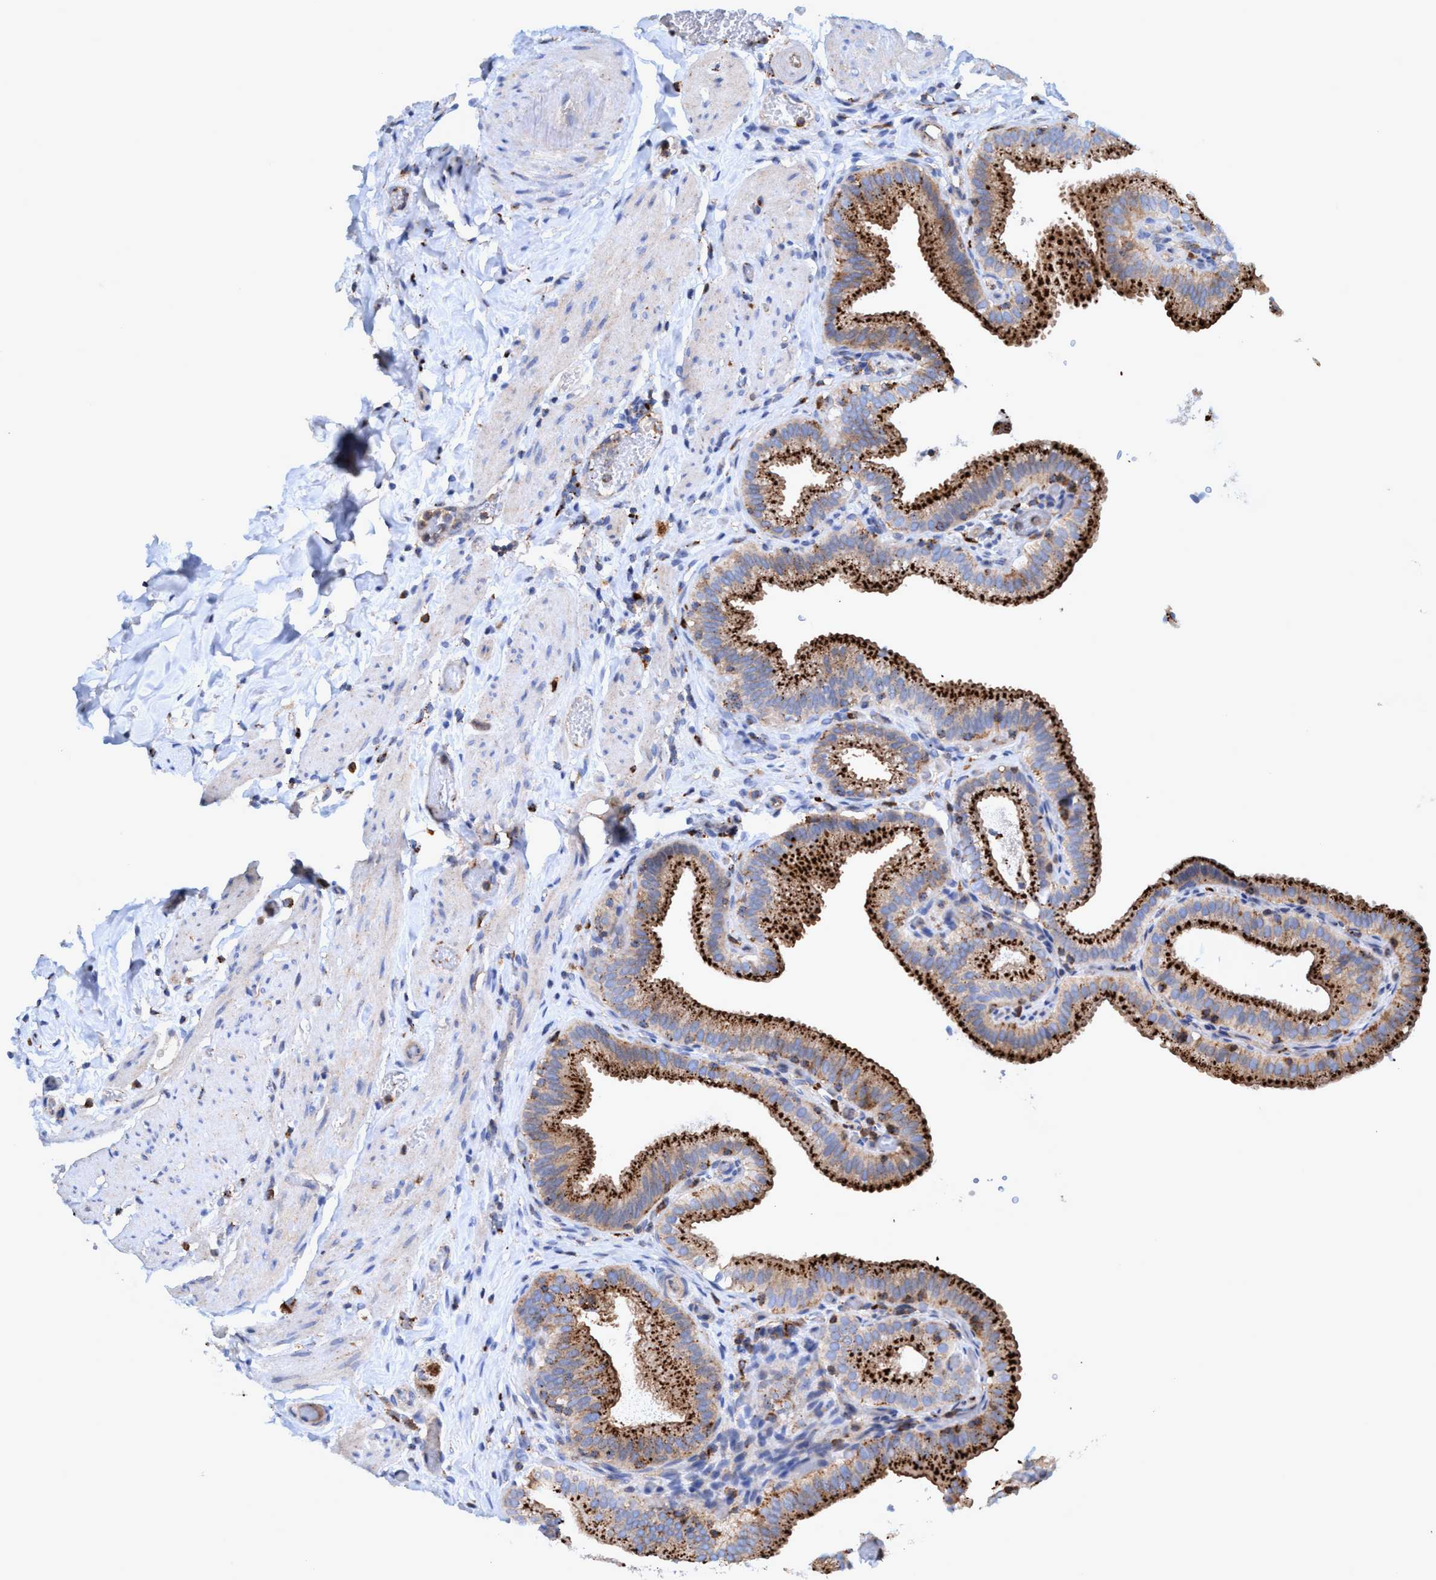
{"staining": {"intensity": "strong", "quantity": ">75%", "location": "cytoplasmic/membranous"}, "tissue": "gallbladder", "cell_type": "Glandular cells", "image_type": "normal", "snomed": [{"axis": "morphology", "description": "Normal tissue, NOS"}, {"axis": "topography", "description": "Gallbladder"}], "caption": "The immunohistochemical stain shows strong cytoplasmic/membranous positivity in glandular cells of normal gallbladder. The protein of interest is shown in brown color, while the nuclei are stained blue.", "gene": "TRIM65", "patient": {"sex": "male", "age": 54}}